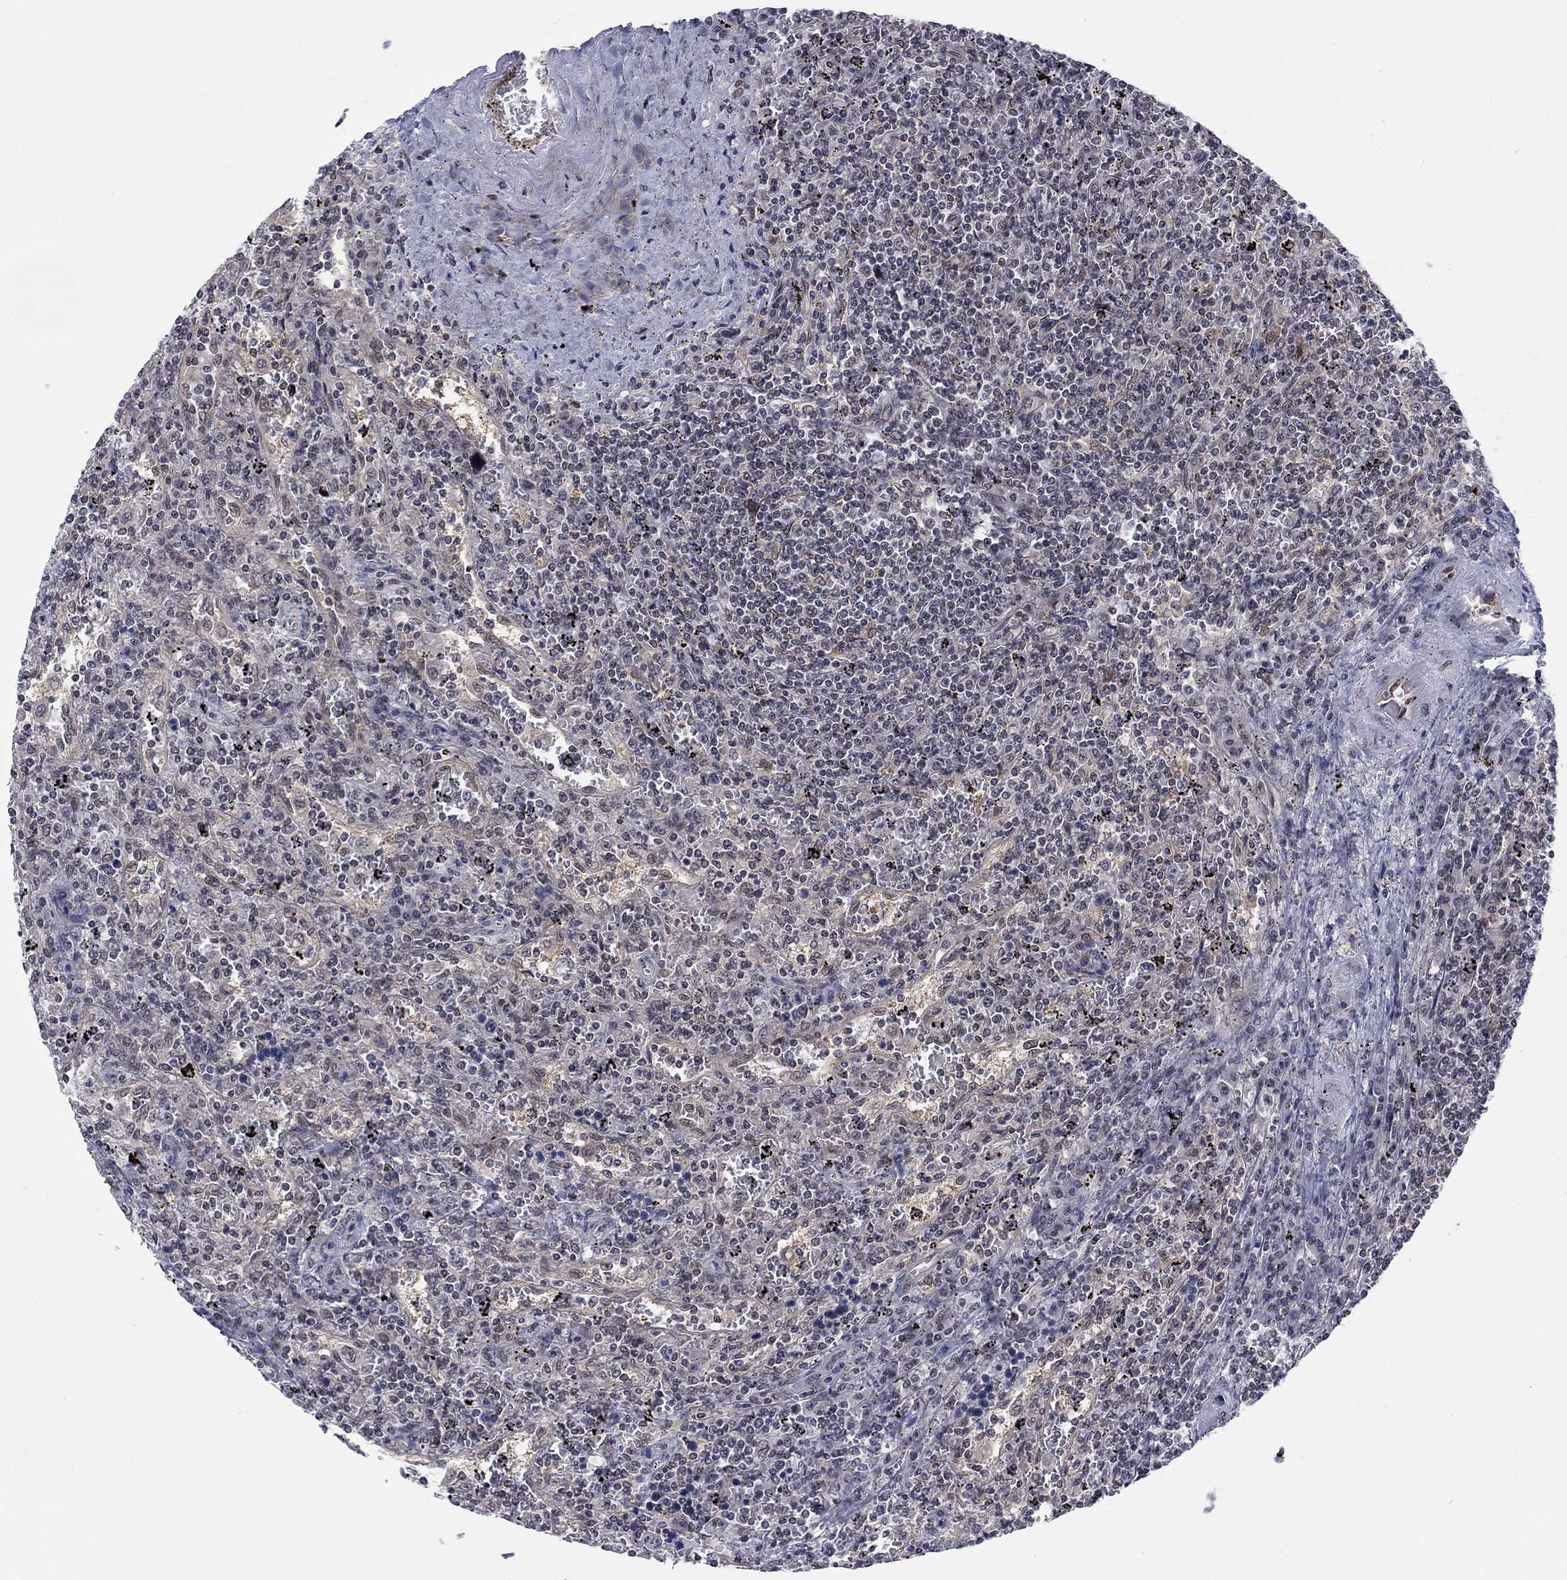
{"staining": {"intensity": "negative", "quantity": "none", "location": "none"}, "tissue": "lymphoma", "cell_type": "Tumor cells", "image_type": "cancer", "snomed": [{"axis": "morphology", "description": "Malignant lymphoma, non-Hodgkin's type, Low grade"}, {"axis": "topography", "description": "Spleen"}], "caption": "Human lymphoma stained for a protein using immunohistochemistry shows no positivity in tumor cells.", "gene": "FYTTD1", "patient": {"sex": "male", "age": 62}}